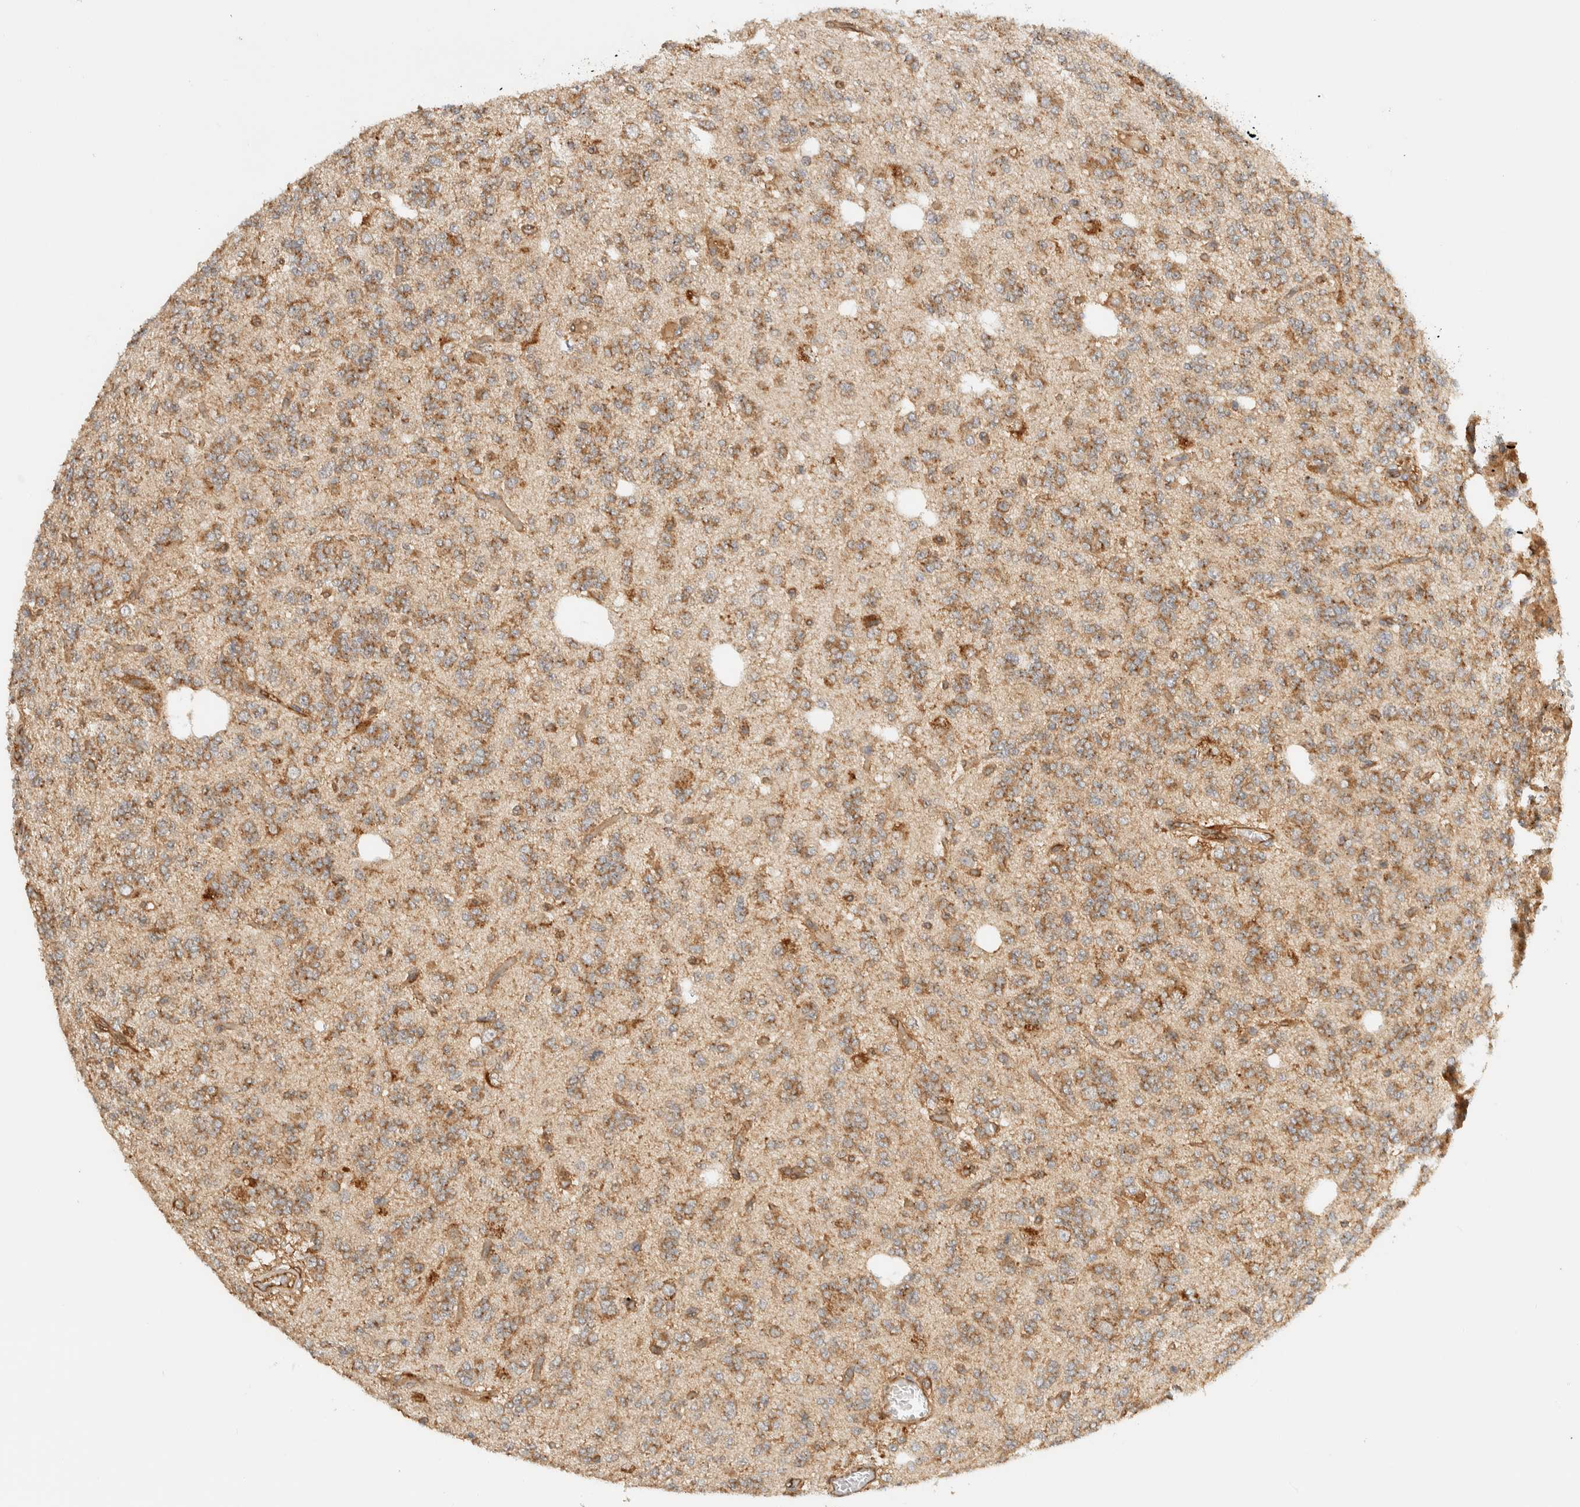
{"staining": {"intensity": "moderate", "quantity": "25%-75%", "location": "cytoplasmic/membranous"}, "tissue": "glioma", "cell_type": "Tumor cells", "image_type": "cancer", "snomed": [{"axis": "morphology", "description": "Glioma, malignant, Low grade"}, {"axis": "topography", "description": "Brain"}], "caption": "Protein staining of low-grade glioma (malignant) tissue displays moderate cytoplasmic/membranous staining in approximately 25%-75% of tumor cells.", "gene": "TMEM192", "patient": {"sex": "male", "age": 38}}